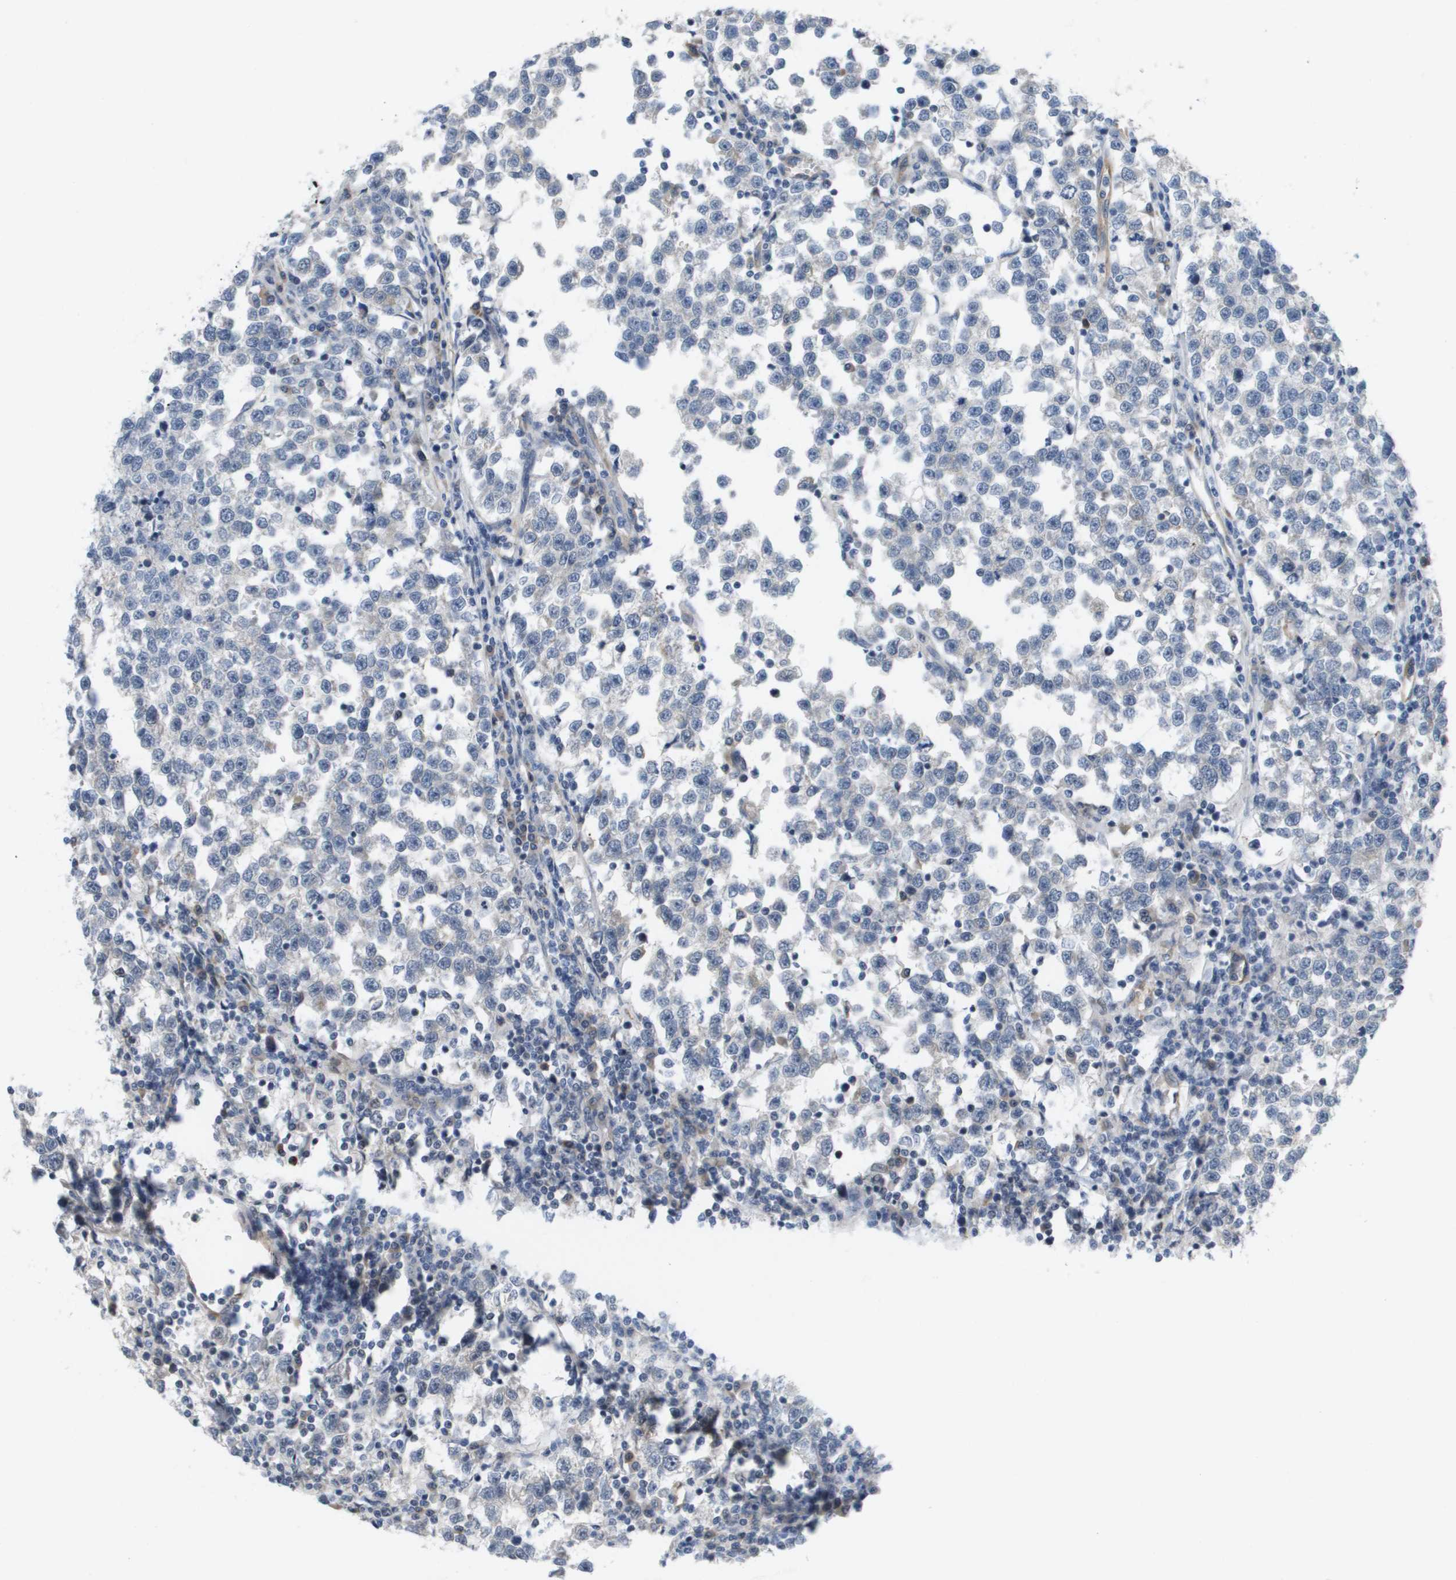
{"staining": {"intensity": "negative", "quantity": "none", "location": "none"}, "tissue": "testis cancer", "cell_type": "Tumor cells", "image_type": "cancer", "snomed": [{"axis": "morphology", "description": "Normal tissue, NOS"}, {"axis": "morphology", "description": "Seminoma, NOS"}, {"axis": "topography", "description": "Testis"}], "caption": "Immunohistochemistry (IHC) histopathology image of neoplastic tissue: human testis cancer stained with DAB (3,3'-diaminobenzidine) displays no significant protein staining in tumor cells.", "gene": "MARCHF8", "patient": {"sex": "male", "age": 43}}